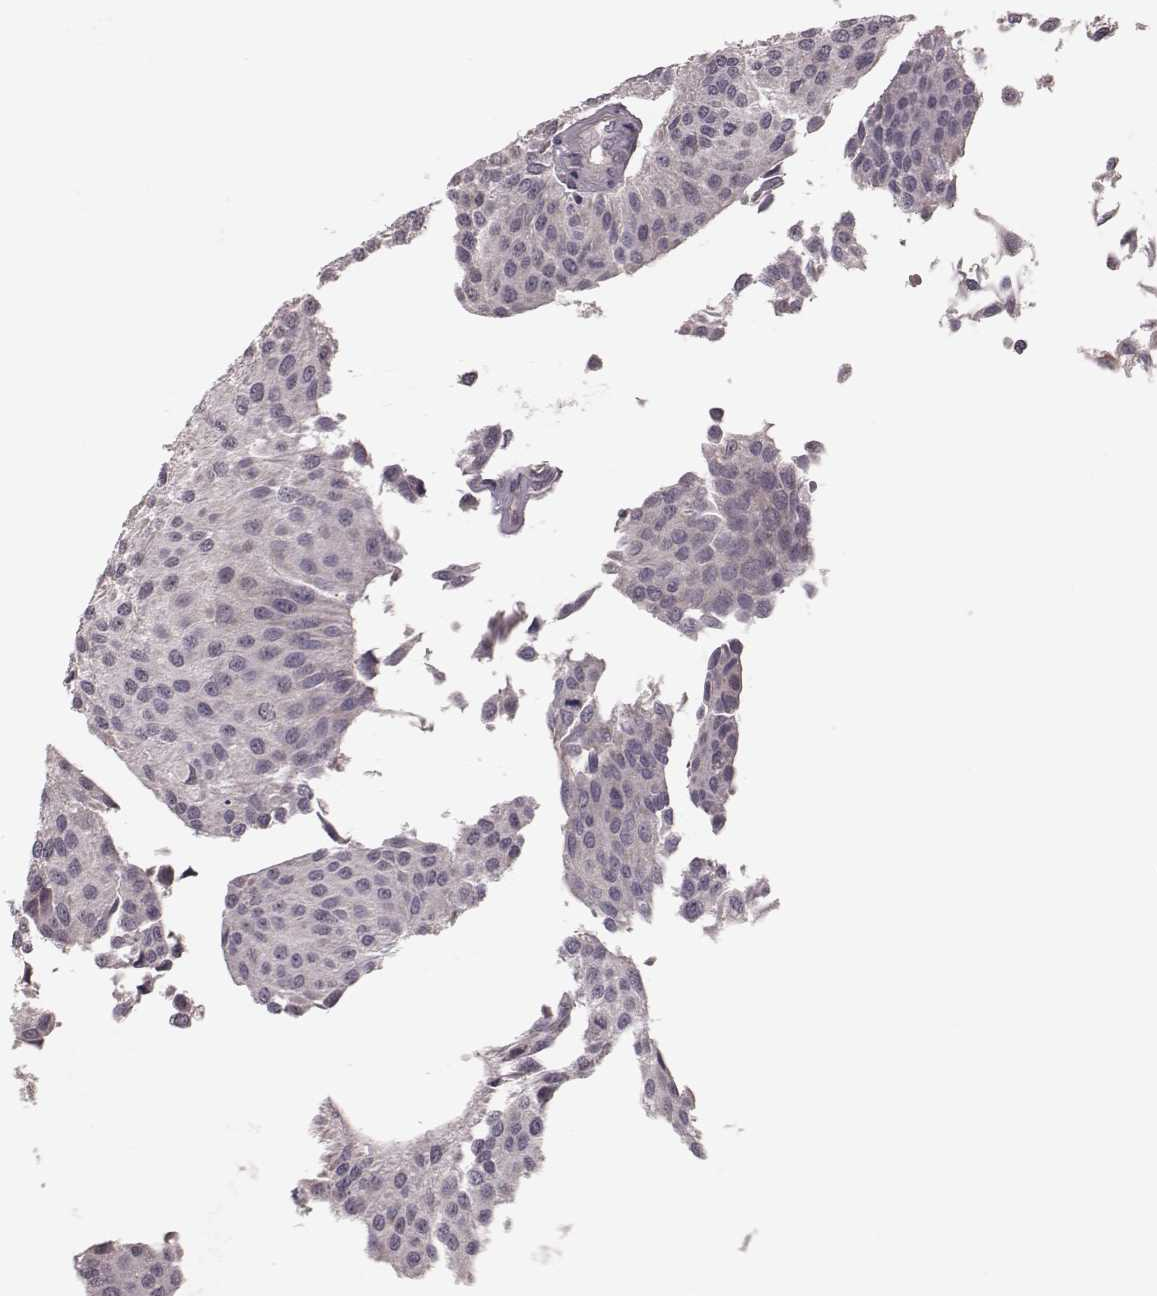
{"staining": {"intensity": "negative", "quantity": "none", "location": "none"}, "tissue": "urothelial cancer", "cell_type": "Tumor cells", "image_type": "cancer", "snomed": [{"axis": "morphology", "description": "Urothelial carcinoma, NOS"}, {"axis": "topography", "description": "Urinary bladder"}], "caption": "A high-resolution photomicrograph shows immunohistochemistry (IHC) staining of urothelial cancer, which shows no significant staining in tumor cells.", "gene": "MRPS27", "patient": {"sex": "male", "age": 55}}